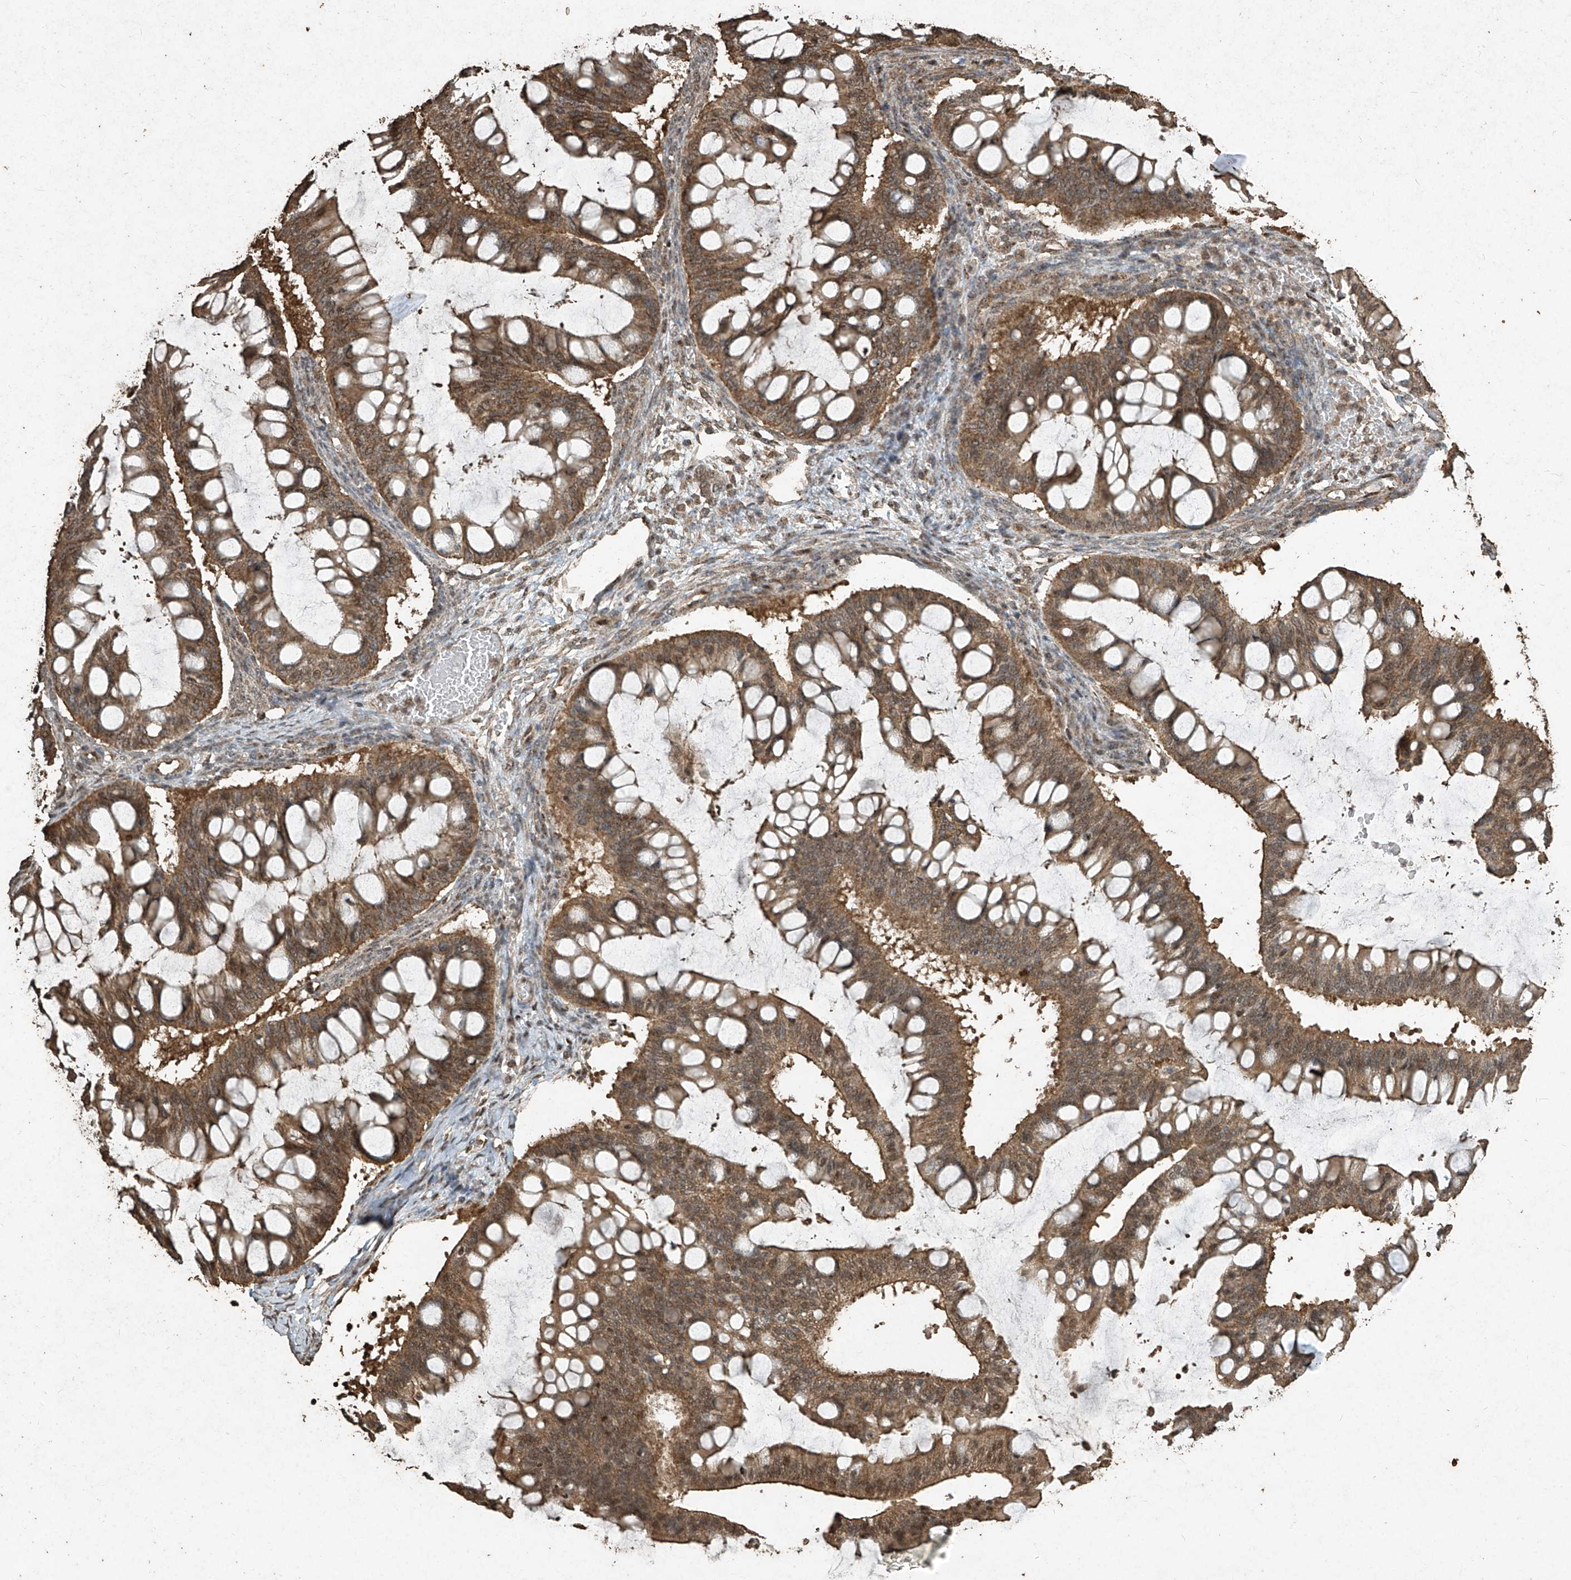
{"staining": {"intensity": "weak", "quantity": "25%-75%", "location": "cytoplasmic/membranous"}, "tissue": "ovarian cancer", "cell_type": "Tumor cells", "image_type": "cancer", "snomed": [{"axis": "morphology", "description": "Cystadenocarcinoma, mucinous, NOS"}, {"axis": "topography", "description": "Ovary"}], "caption": "Brown immunohistochemical staining in mucinous cystadenocarcinoma (ovarian) shows weak cytoplasmic/membranous positivity in about 25%-75% of tumor cells.", "gene": "ERBB3", "patient": {"sex": "female", "age": 73}}